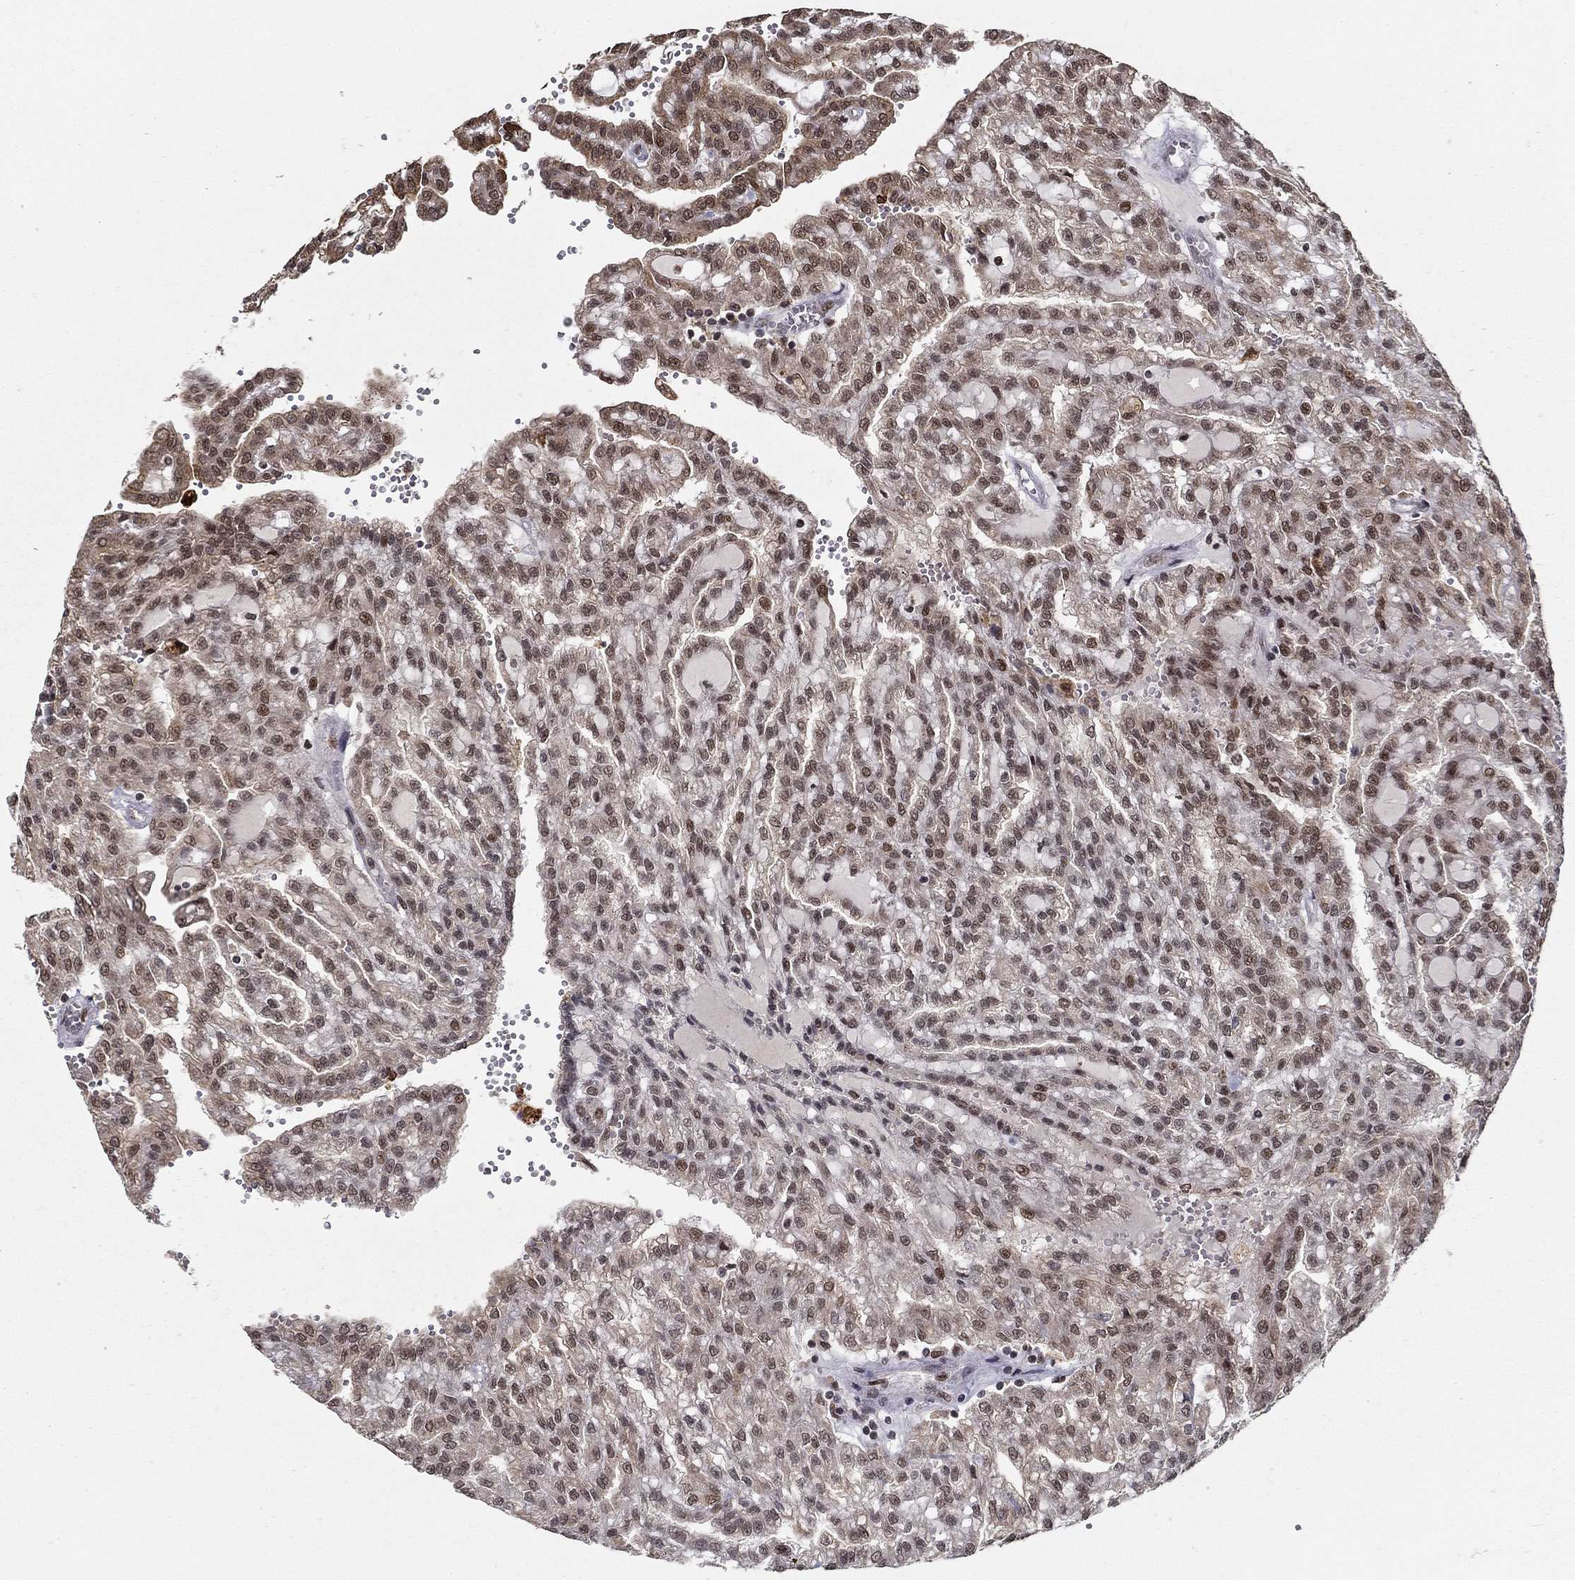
{"staining": {"intensity": "moderate", "quantity": "25%-75%", "location": "nuclear"}, "tissue": "renal cancer", "cell_type": "Tumor cells", "image_type": "cancer", "snomed": [{"axis": "morphology", "description": "Adenocarcinoma, NOS"}, {"axis": "topography", "description": "Kidney"}], "caption": "This is a photomicrograph of immunohistochemistry staining of renal cancer, which shows moderate staining in the nuclear of tumor cells.", "gene": "CDCA7L", "patient": {"sex": "male", "age": 63}}